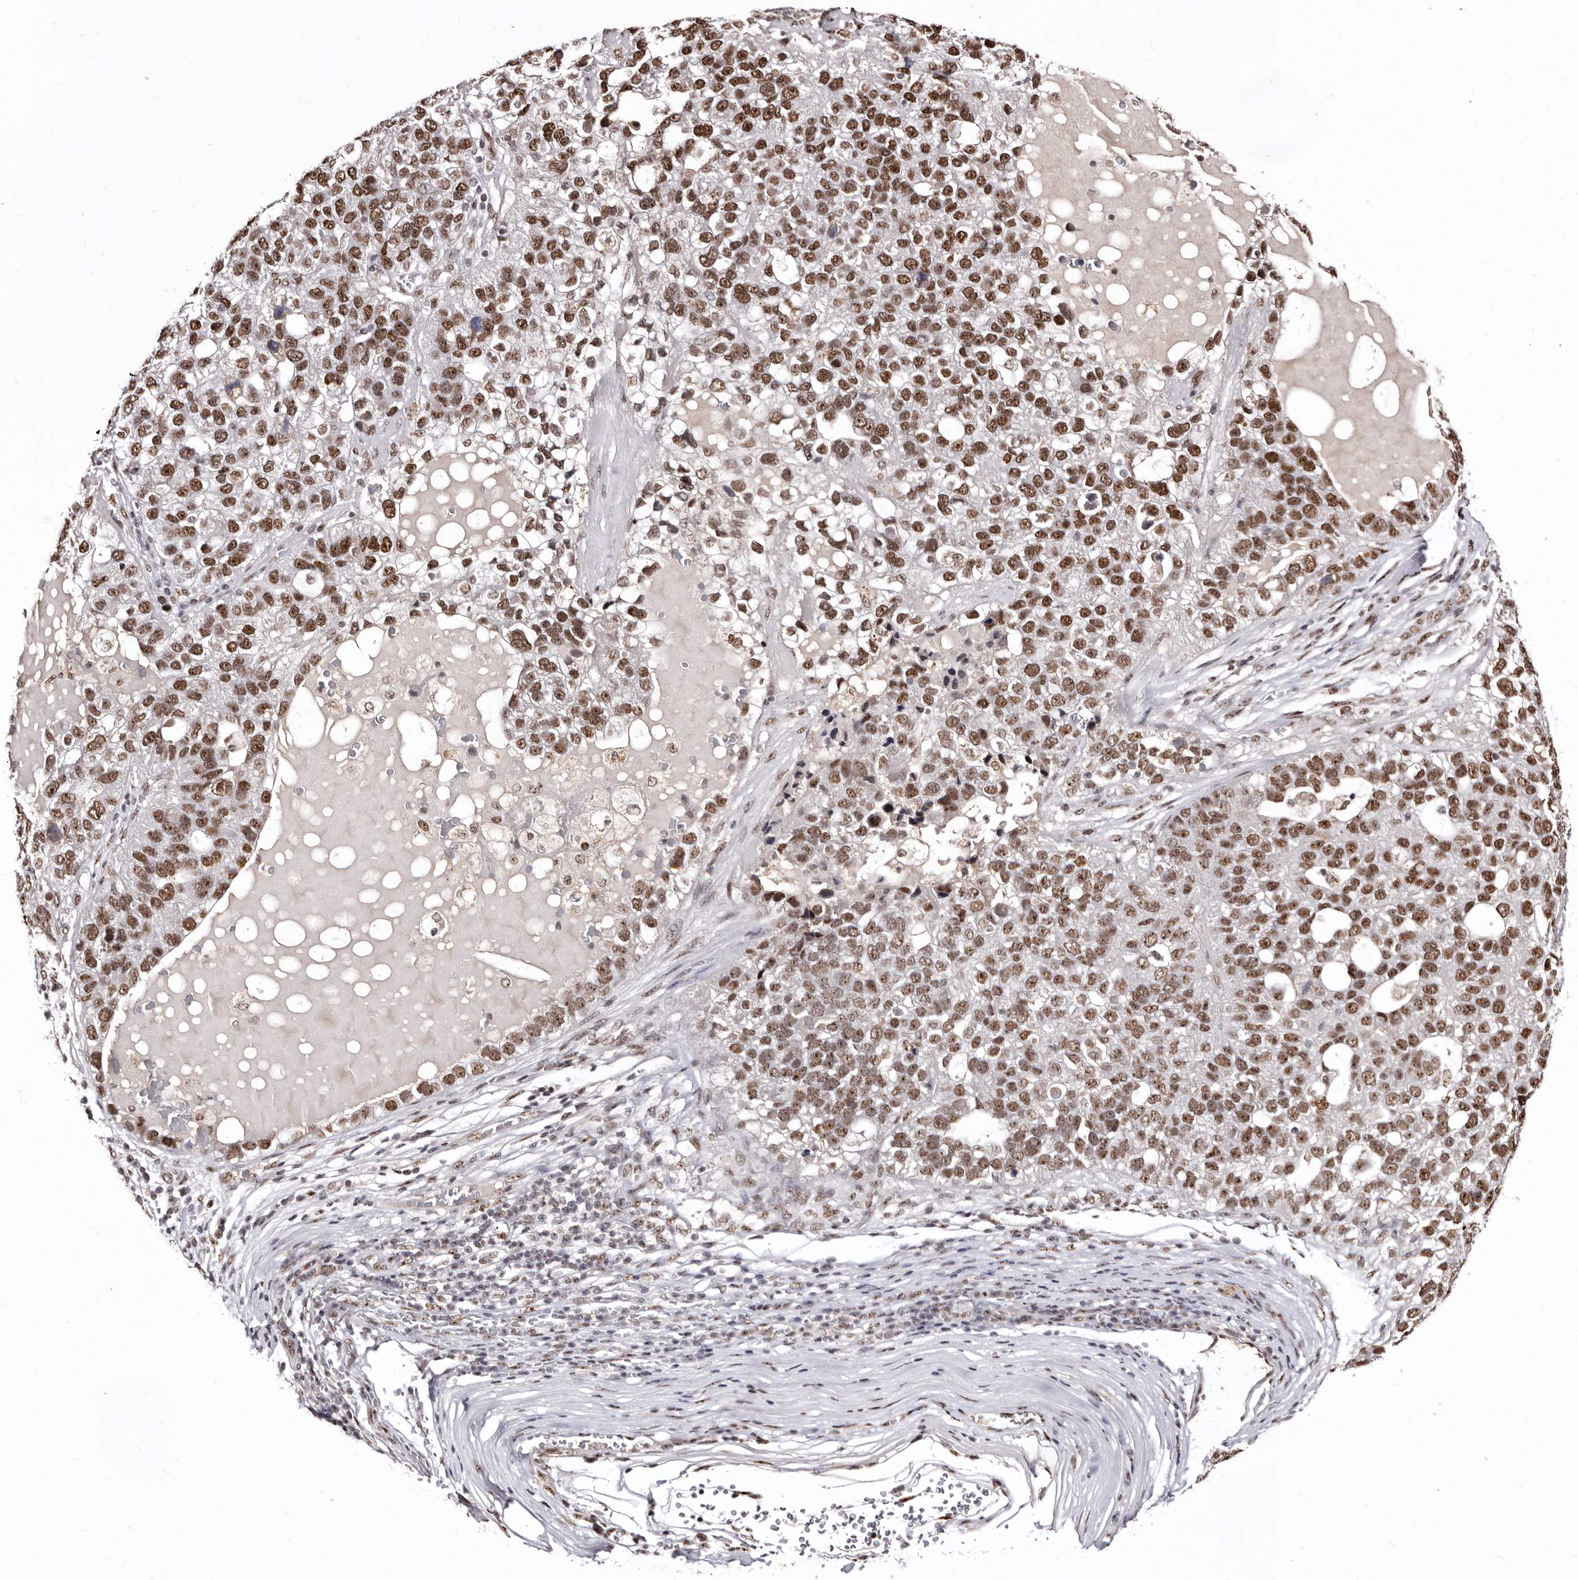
{"staining": {"intensity": "moderate", "quantity": ">75%", "location": "nuclear"}, "tissue": "pancreatic cancer", "cell_type": "Tumor cells", "image_type": "cancer", "snomed": [{"axis": "morphology", "description": "Adenocarcinoma, NOS"}, {"axis": "topography", "description": "Pancreas"}], "caption": "Human pancreatic cancer stained with a brown dye reveals moderate nuclear positive expression in approximately >75% of tumor cells.", "gene": "ANAPC11", "patient": {"sex": "female", "age": 61}}